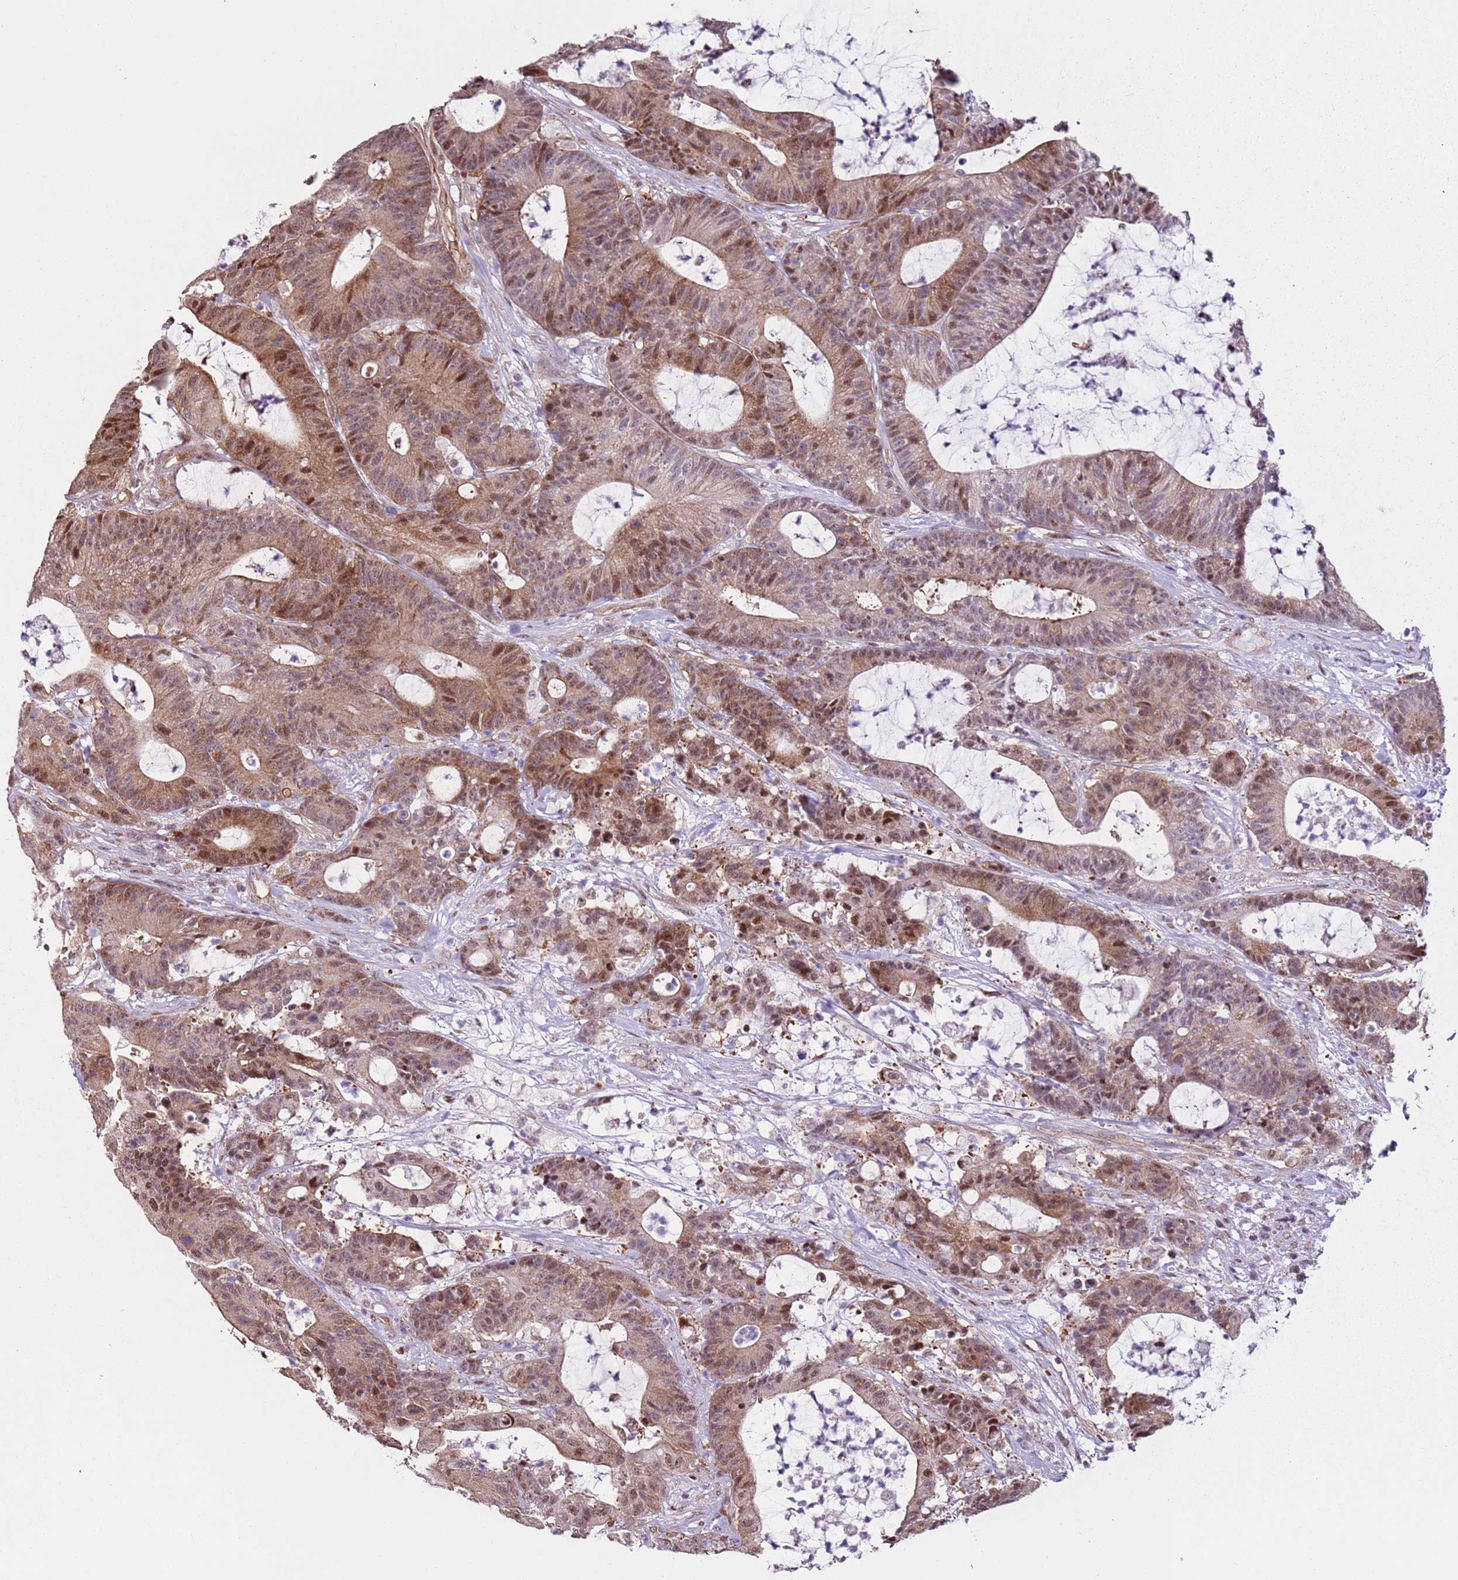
{"staining": {"intensity": "moderate", "quantity": ">75%", "location": "cytoplasmic/membranous,nuclear"}, "tissue": "colorectal cancer", "cell_type": "Tumor cells", "image_type": "cancer", "snomed": [{"axis": "morphology", "description": "Adenocarcinoma, NOS"}, {"axis": "topography", "description": "Colon"}], "caption": "Human colorectal adenocarcinoma stained with a brown dye exhibits moderate cytoplasmic/membranous and nuclear positive positivity in about >75% of tumor cells.", "gene": "PSMD4", "patient": {"sex": "female", "age": 84}}